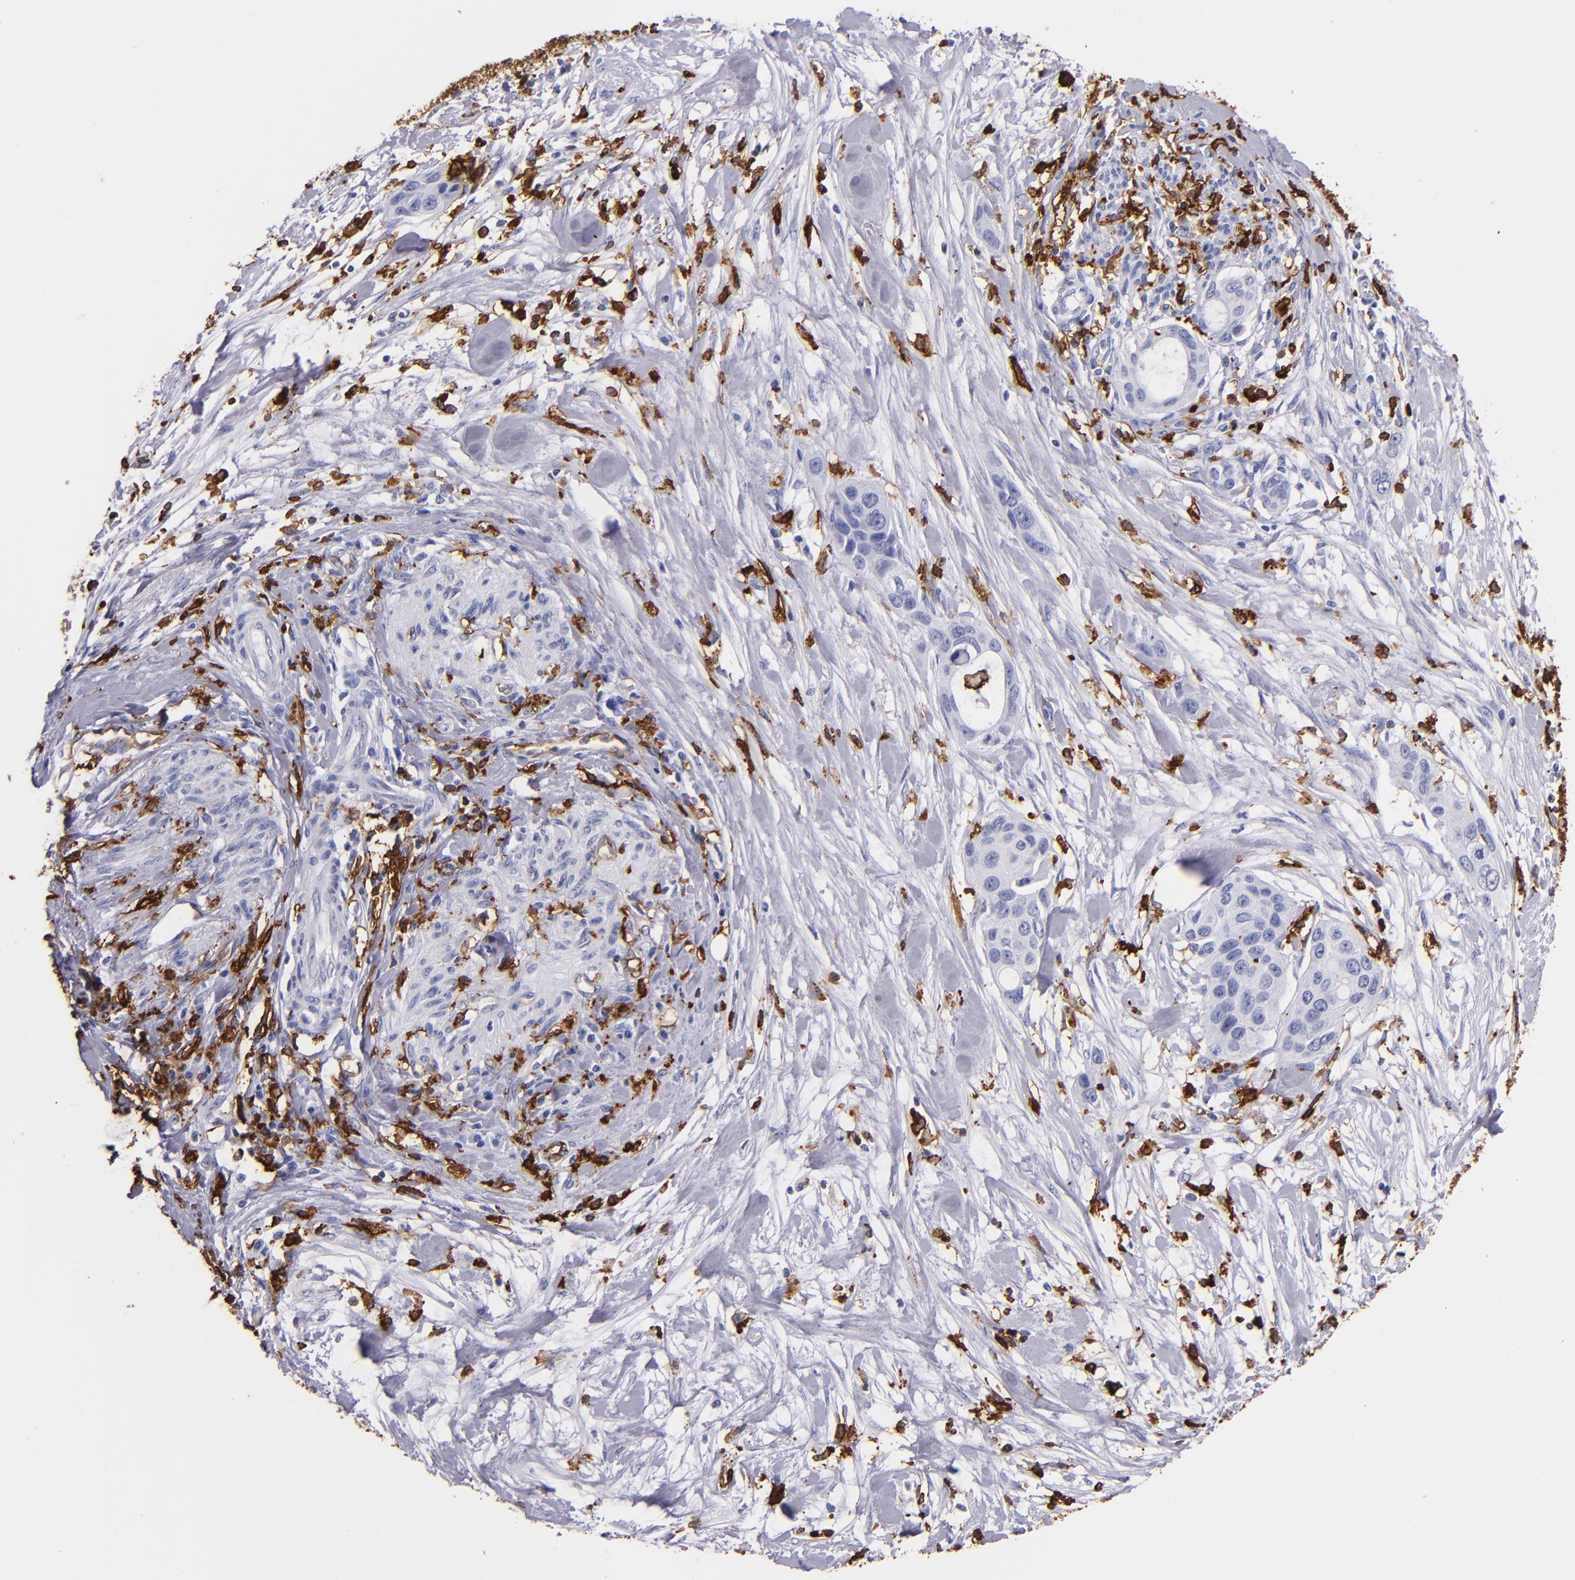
{"staining": {"intensity": "weak", "quantity": "<25%", "location": "cytoplasmic/membranous"}, "tissue": "pancreatic cancer", "cell_type": "Tumor cells", "image_type": "cancer", "snomed": [{"axis": "morphology", "description": "Adenocarcinoma, NOS"}, {"axis": "topography", "description": "Pancreas"}], "caption": "A photomicrograph of pancreatic adenocarcinoma stained for a protein displays no brown staining in tumor cells.", "gene": "HLA-DRA", "patient": {"sex": "female", "age": 60}}